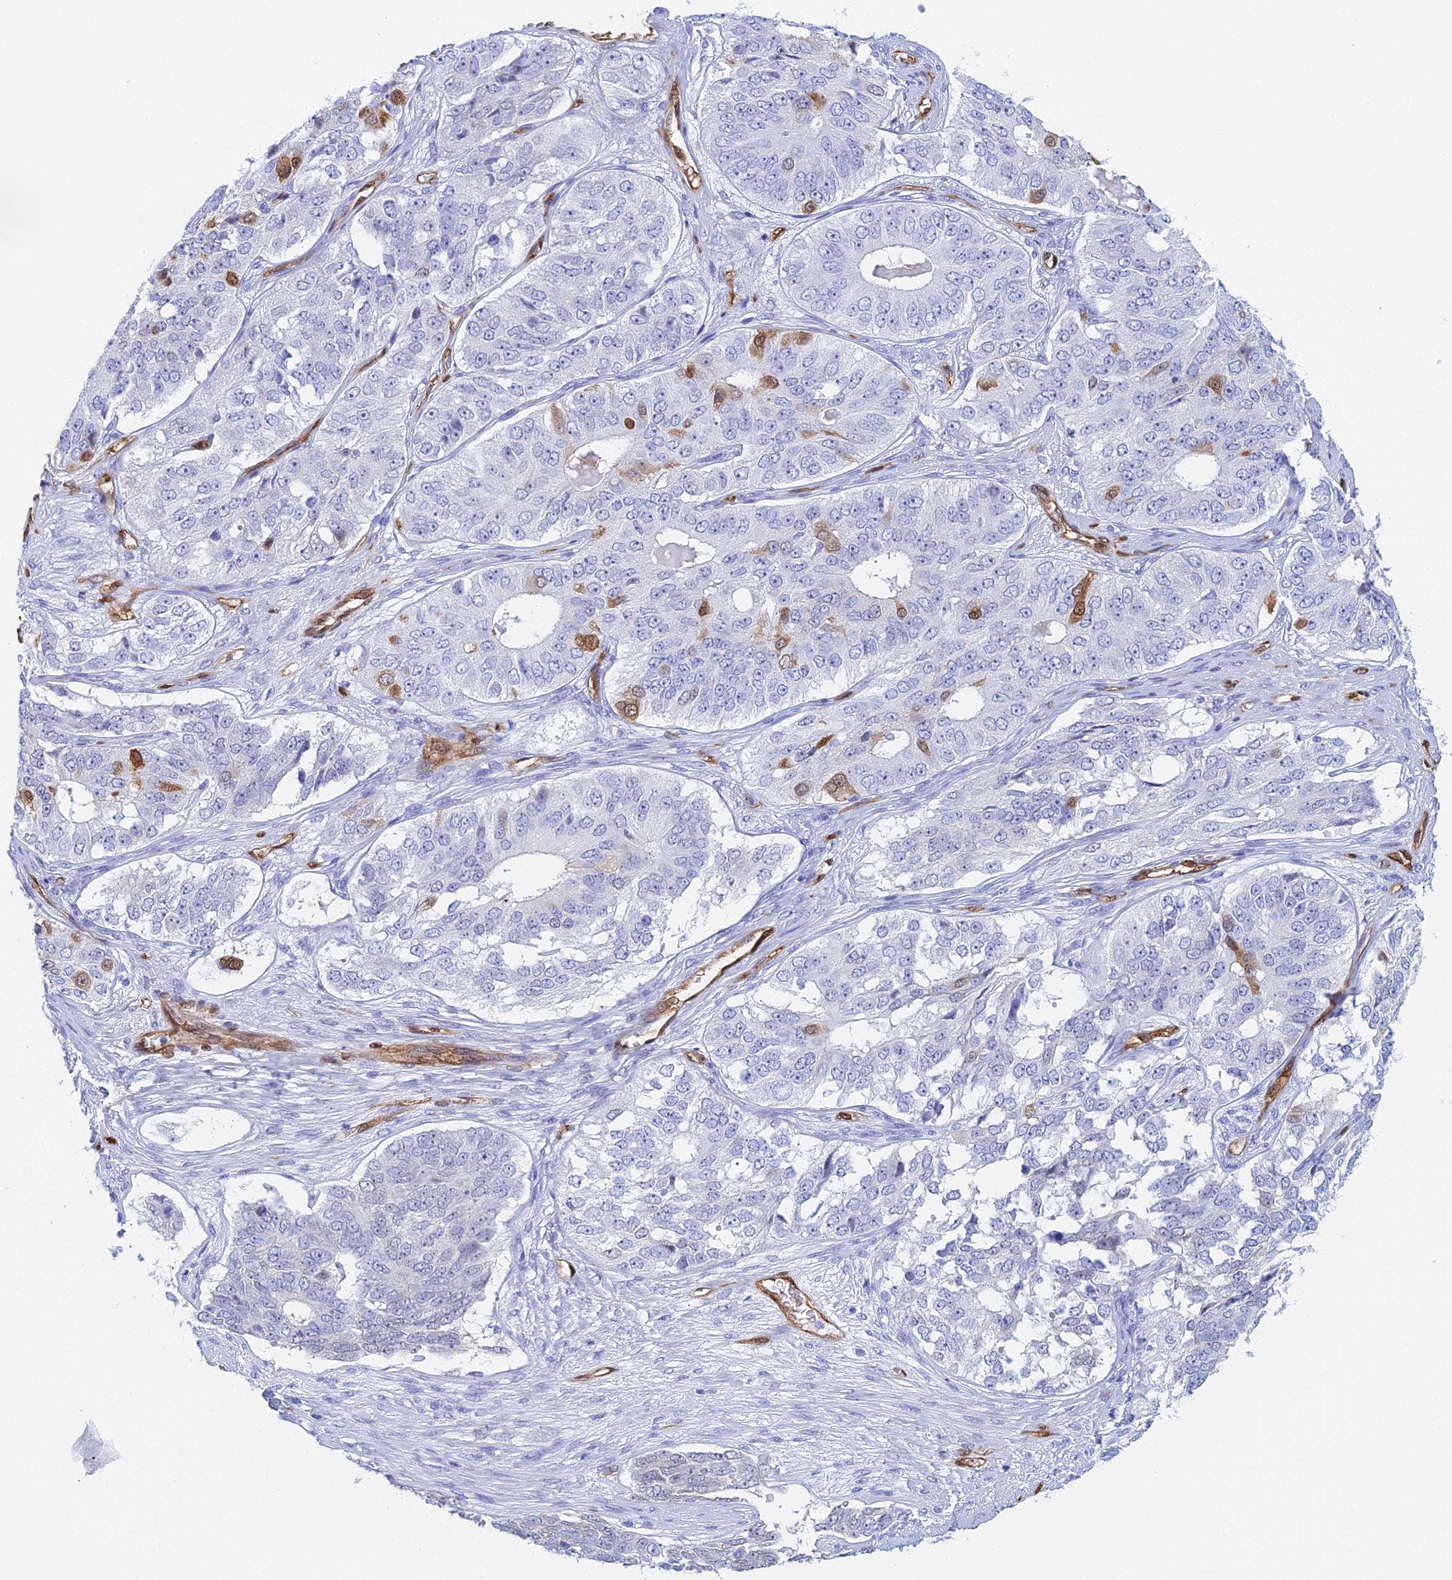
{"staining": {"intensity": "moderate", "quantity": "<25%", "location": "cytoplasmic/membranous,nuclear"}, "tissue": "ovarian cancer", "cell_type": "Tumor cells", "image_type": "cancer", "snomed": [{"axis": "morphology", "description": "Carcinoma, endometroid"}, {"axis": "topography", "description": "Ovary"}], "caption": "The immunohistochemical stain shows moderate cytoplasmic/membranous and nuclear staining in tumor cells of ovarian cancer (endometroid carcinoma) tissue.", "gene": "CRIP2", "patient": {"sex": "female", "age": 51}}